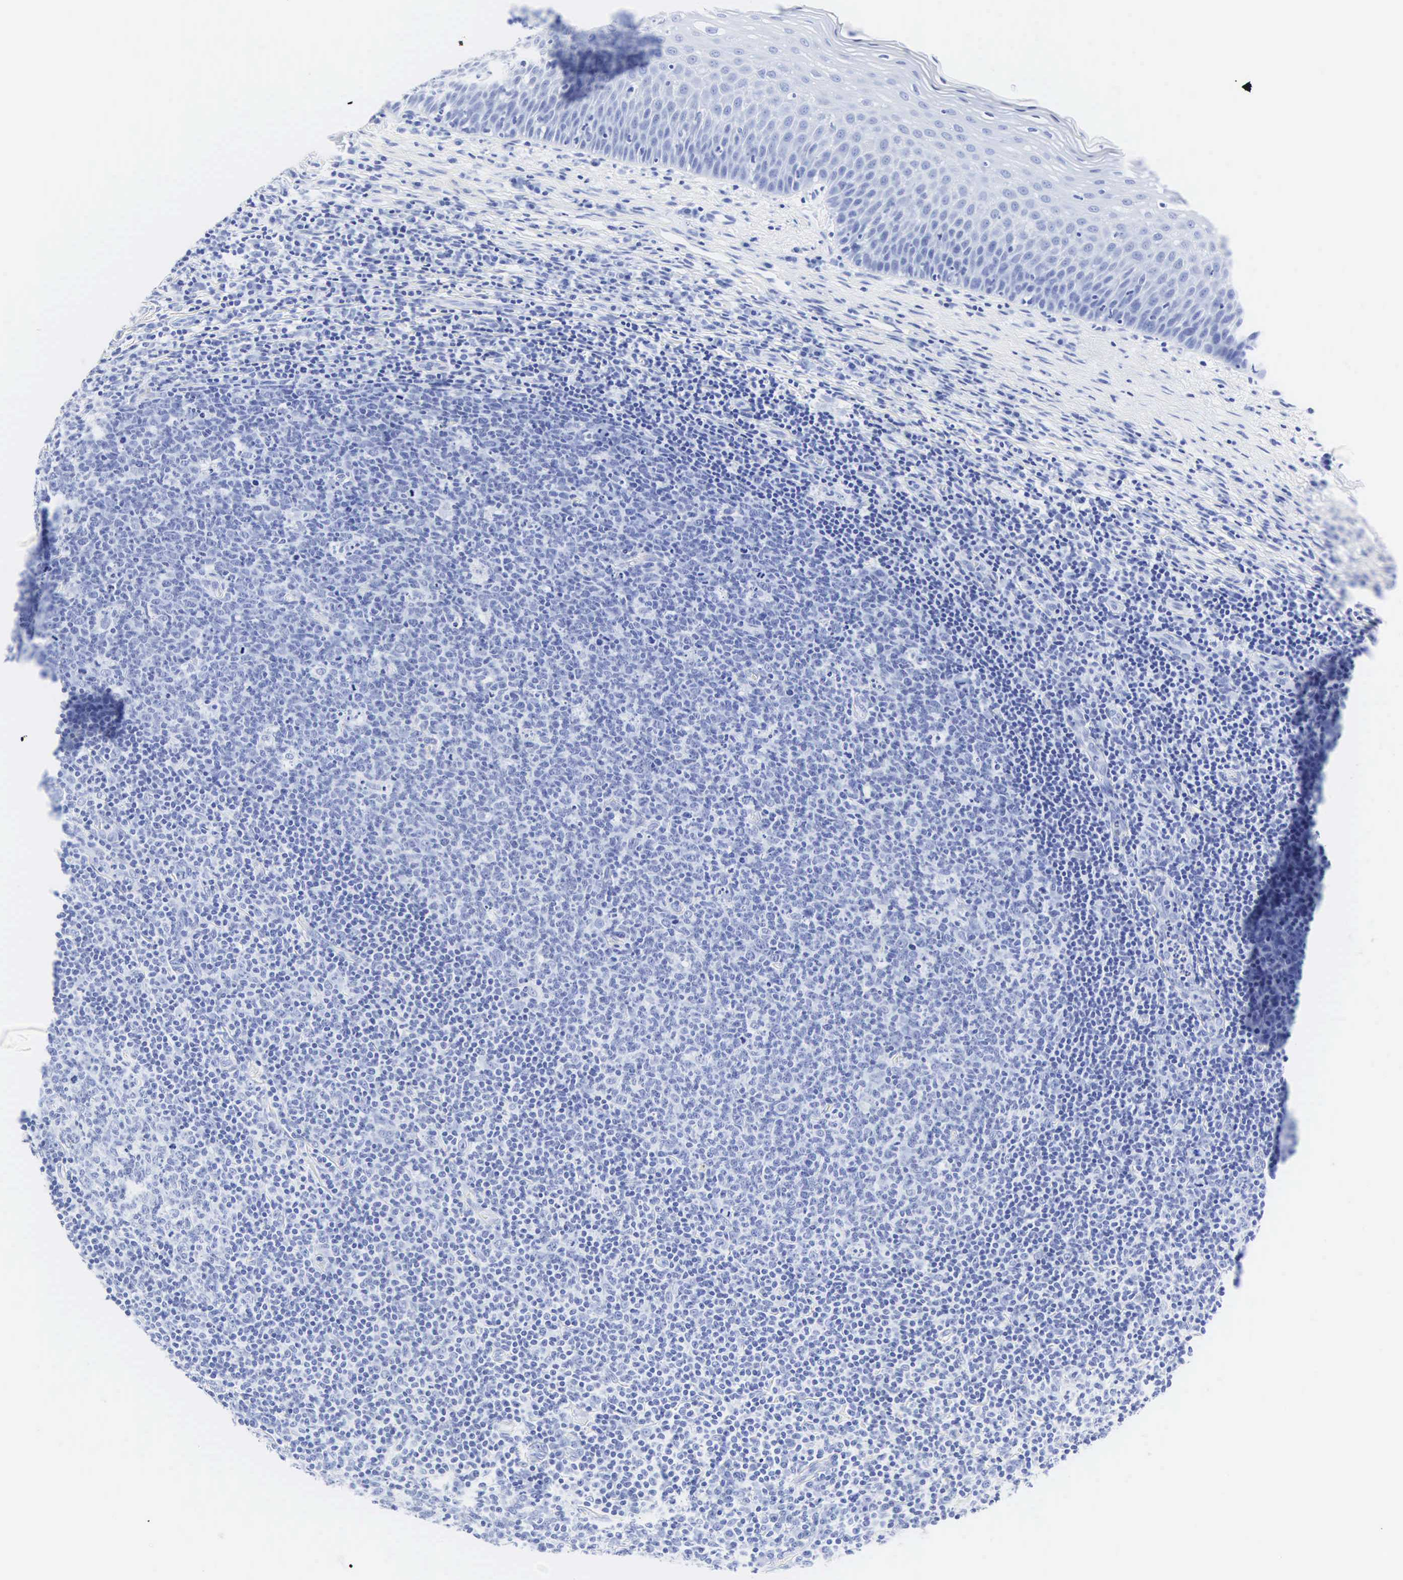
{"staining": {"intensity": "negative", "quantity": "none", "location": "none"}, "tissue": "tonsil", "cell_type": "Germinal center cells", "image_type": "normal", "snomed": [{"axis": "morphology", "description": "Normal tissue, NOS"}, {"axis": "topography", "description": "Tonsil"}], "caption": "An immunohistochemistry photomicrograph of unremarkable tonsil is shown. There is no staining in germinal center cells of tonsil.", "gene": "CGB3", "patient": {"sex": "male", "age": 6}}